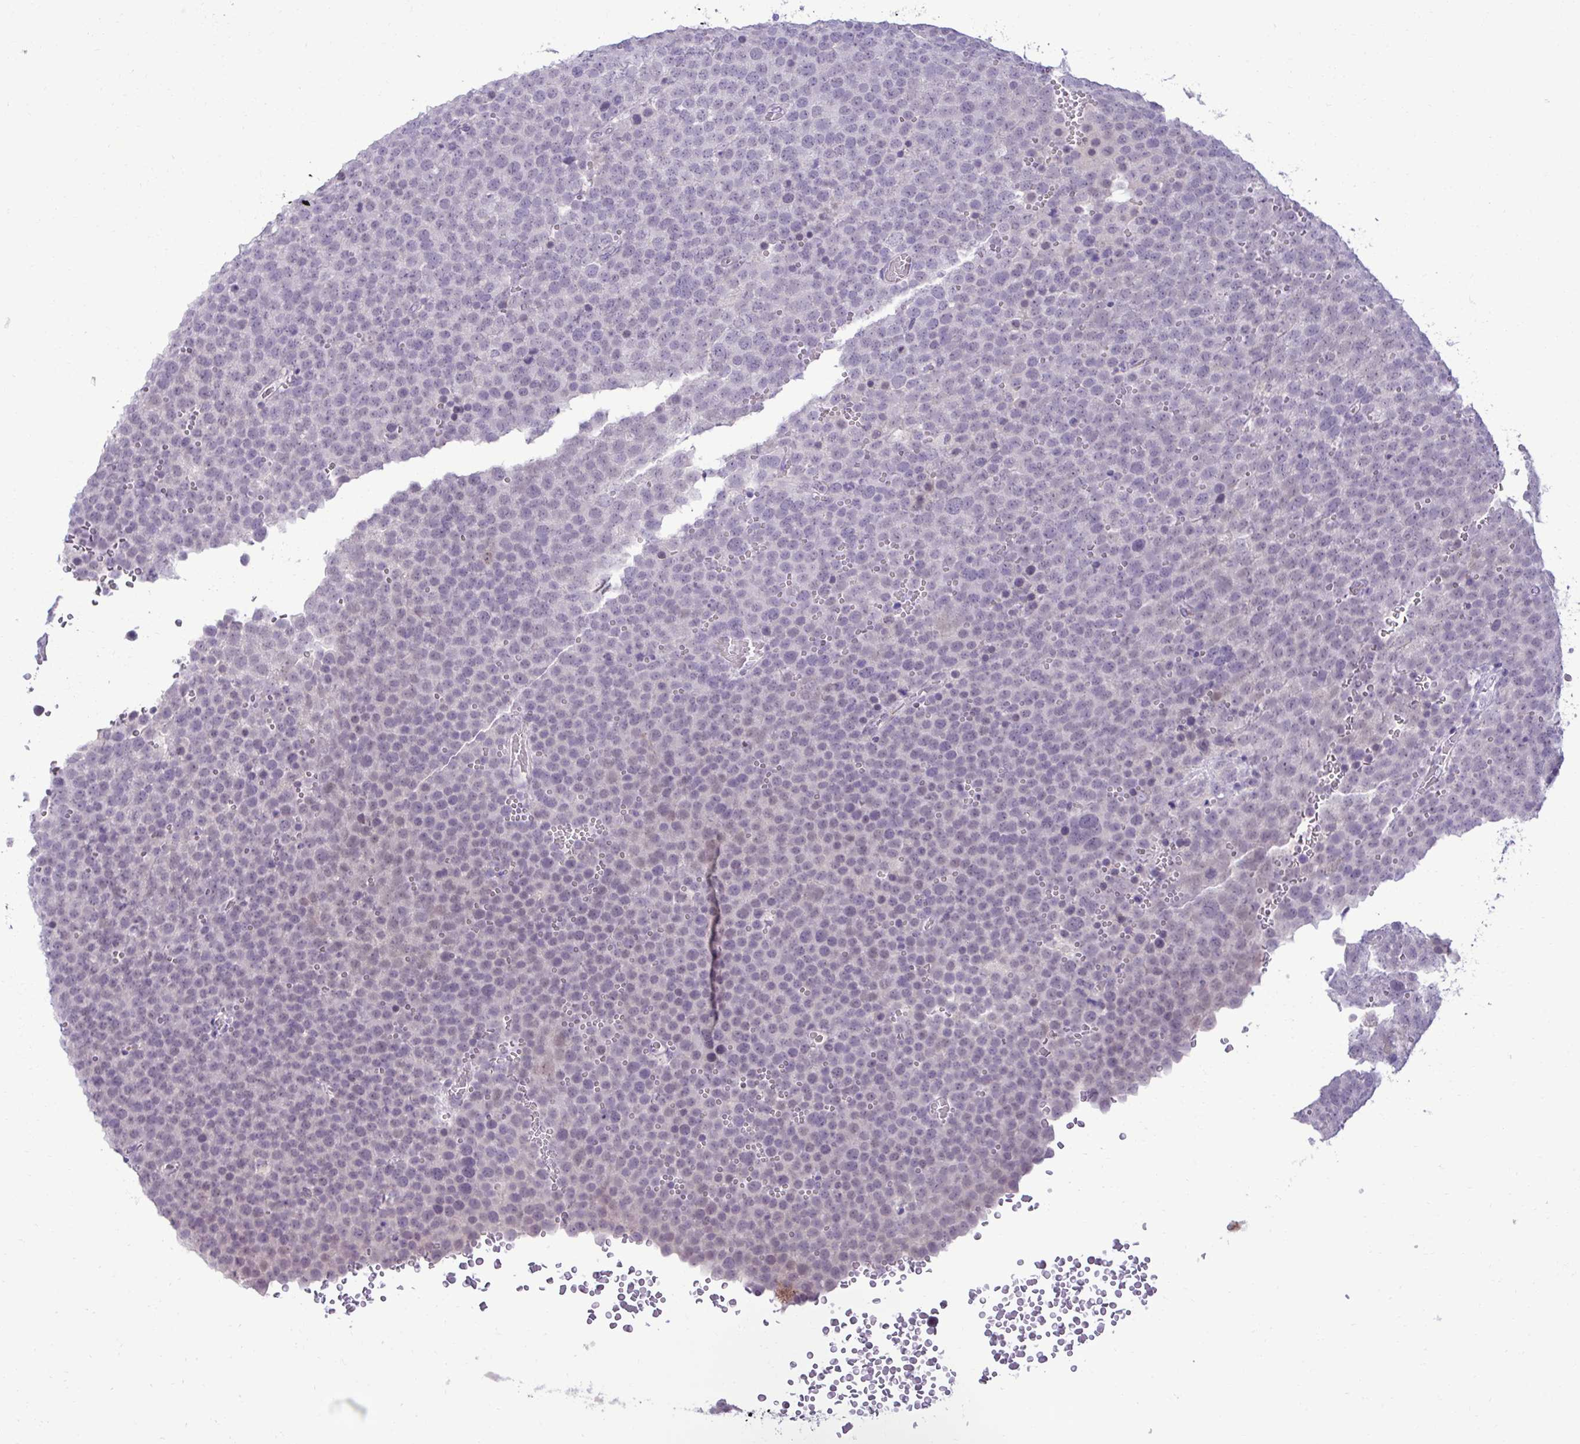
{"staining": {"intensity": "negative", "quantity": "none", "location": "none"}, "tissue": "testis cancer", "cell_type": "Tumor cells", "image_type": "cancer", "snomed": [{"axis": "morphology", "description": "Seminoma, NOS"}, {"axis": "topography", "description": "Testis"}], "caption": "Tumor cells are negative for protein expression in human seminoma (testis).", "gene": "SLC30A3", "patient": {"sex": "male", "age": 71}}